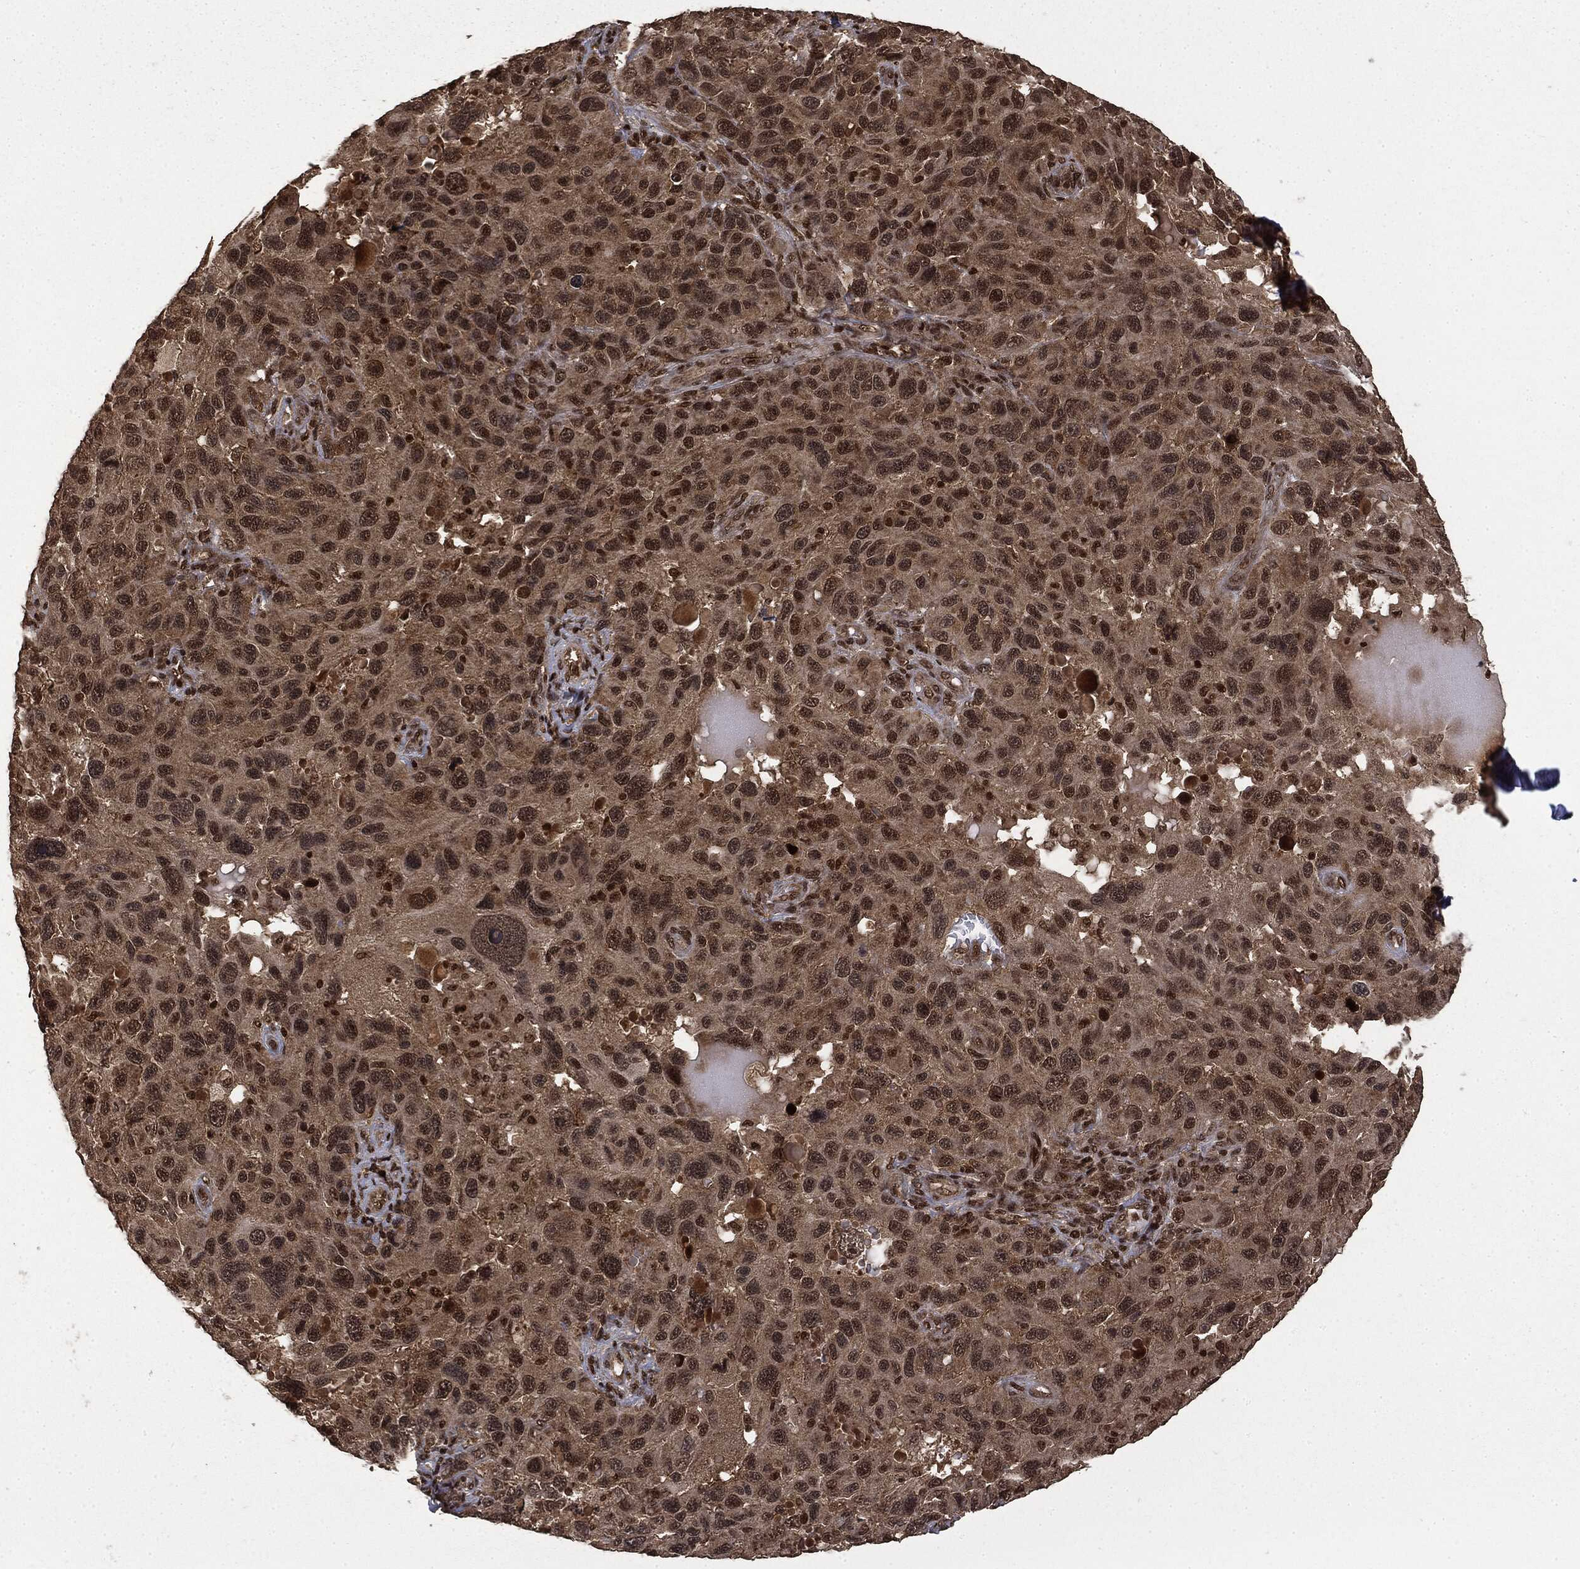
{"staining": {"intensity": "moderate", "quantity": "25%-75%", "location": "nuclear"}, "tissue": "melanoma", "cell_type": "Tumor cells", "image_type": "cancer", "snomed": [{"axis": "morphology", "description": "Malignant melanoma, NOS"}, {"axis": "topography", "description": "Skin"}], "caption": "IHC histopathology image of human melanoma stained for a protein (brown), which demonstrates medium levels of moderate nuclear positivity in about 25%-75% of tumor cells.", "gene": "CTDP1", "patient": {"sex": "male", "age": 53}}